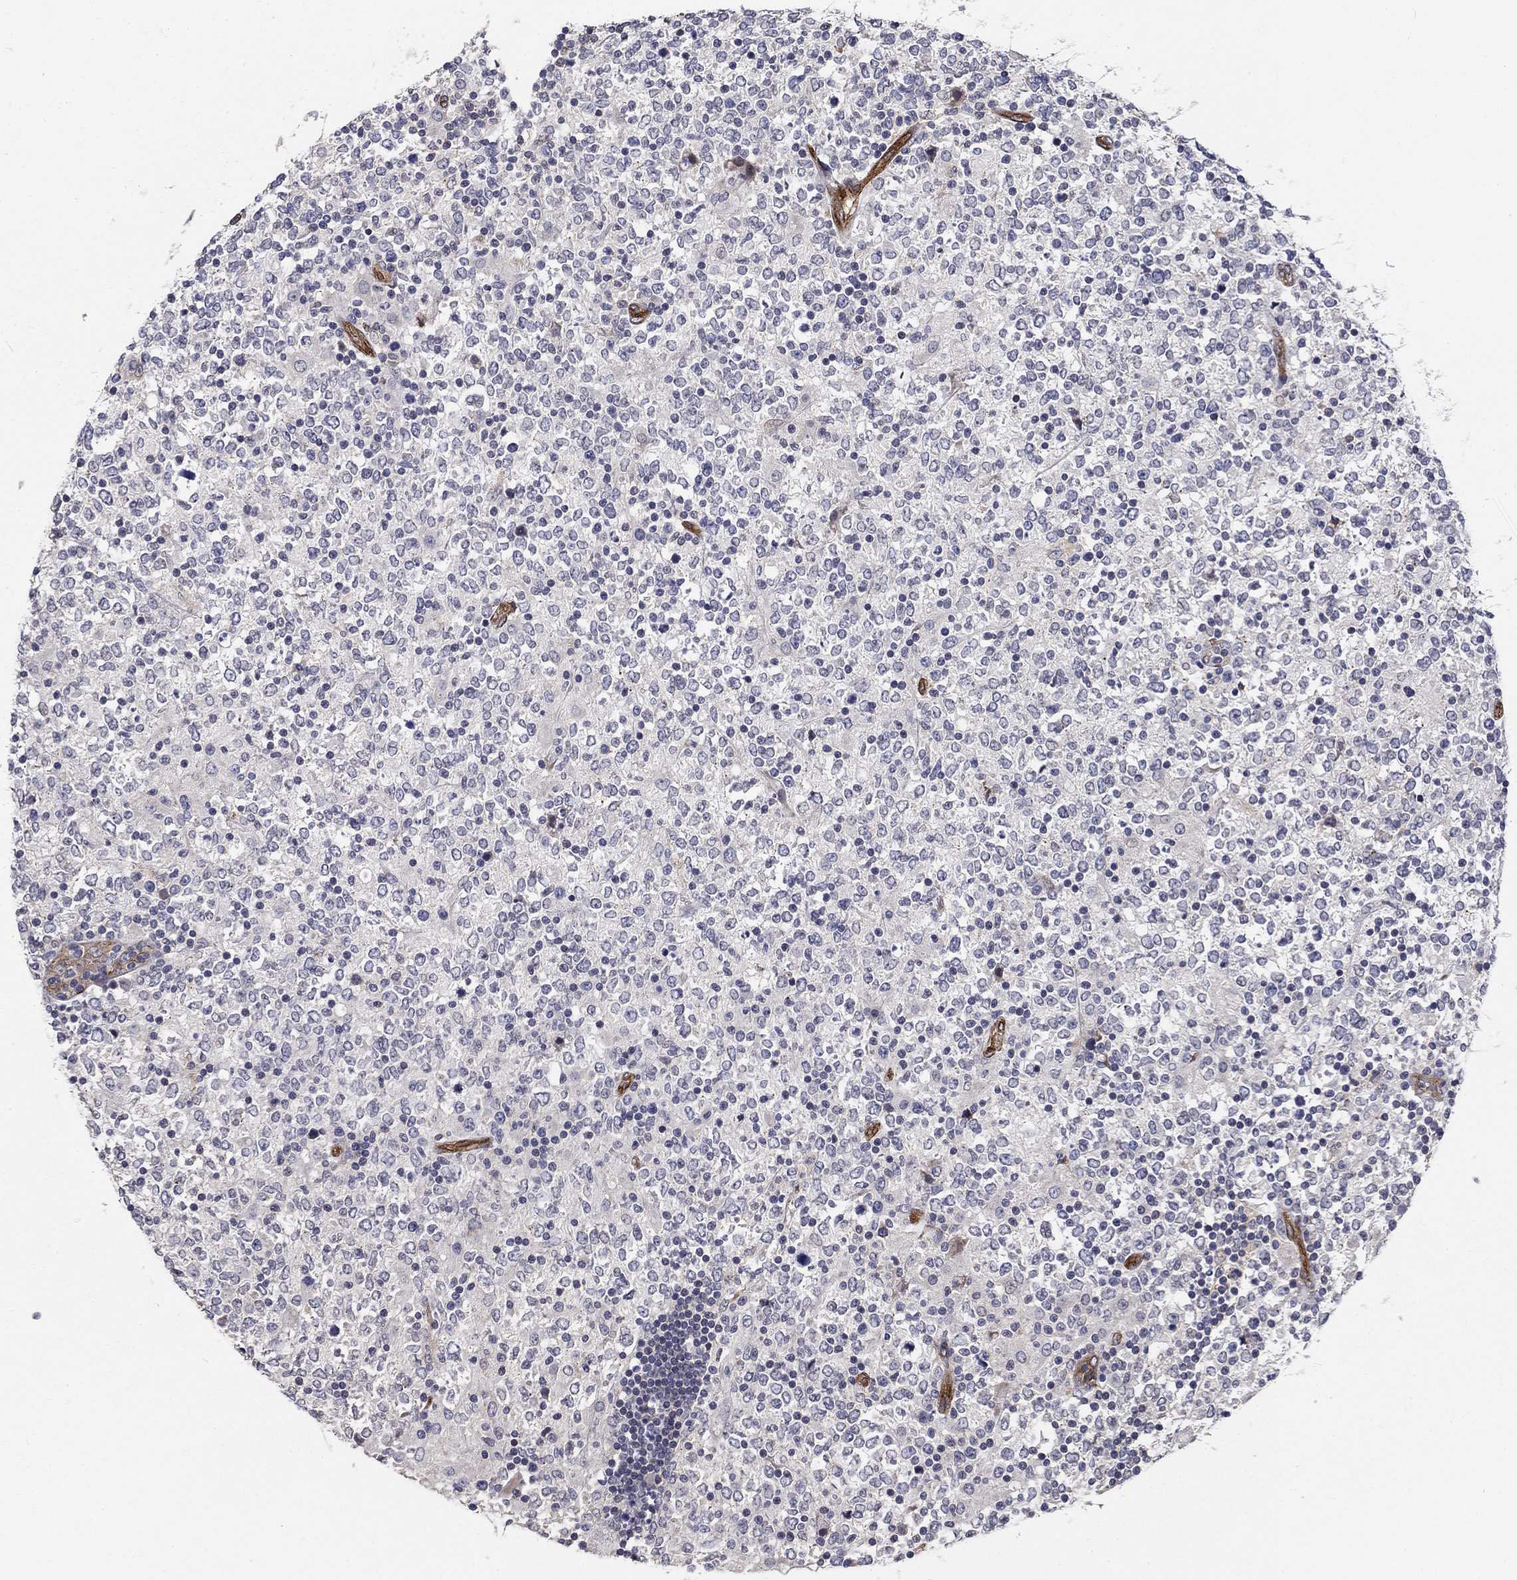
{"staining": {"intensity": "negative", "quantity": "none", "location": "none"}, "tissue": "lymphoma", "cell_type": "Tumor cells", "image_type": "cancer", "snomed": [{"axis": "morphology", "description": "Malignant lymphoma, non-Hodgkin's type, High grade"}, {"axis": "topography", "description": "Lymph node"}], "caption": "Tumor cells show no significant positivity in lymphoma.", "gene": "SYNC", "patient": {"sex": "female", "age": 84}}